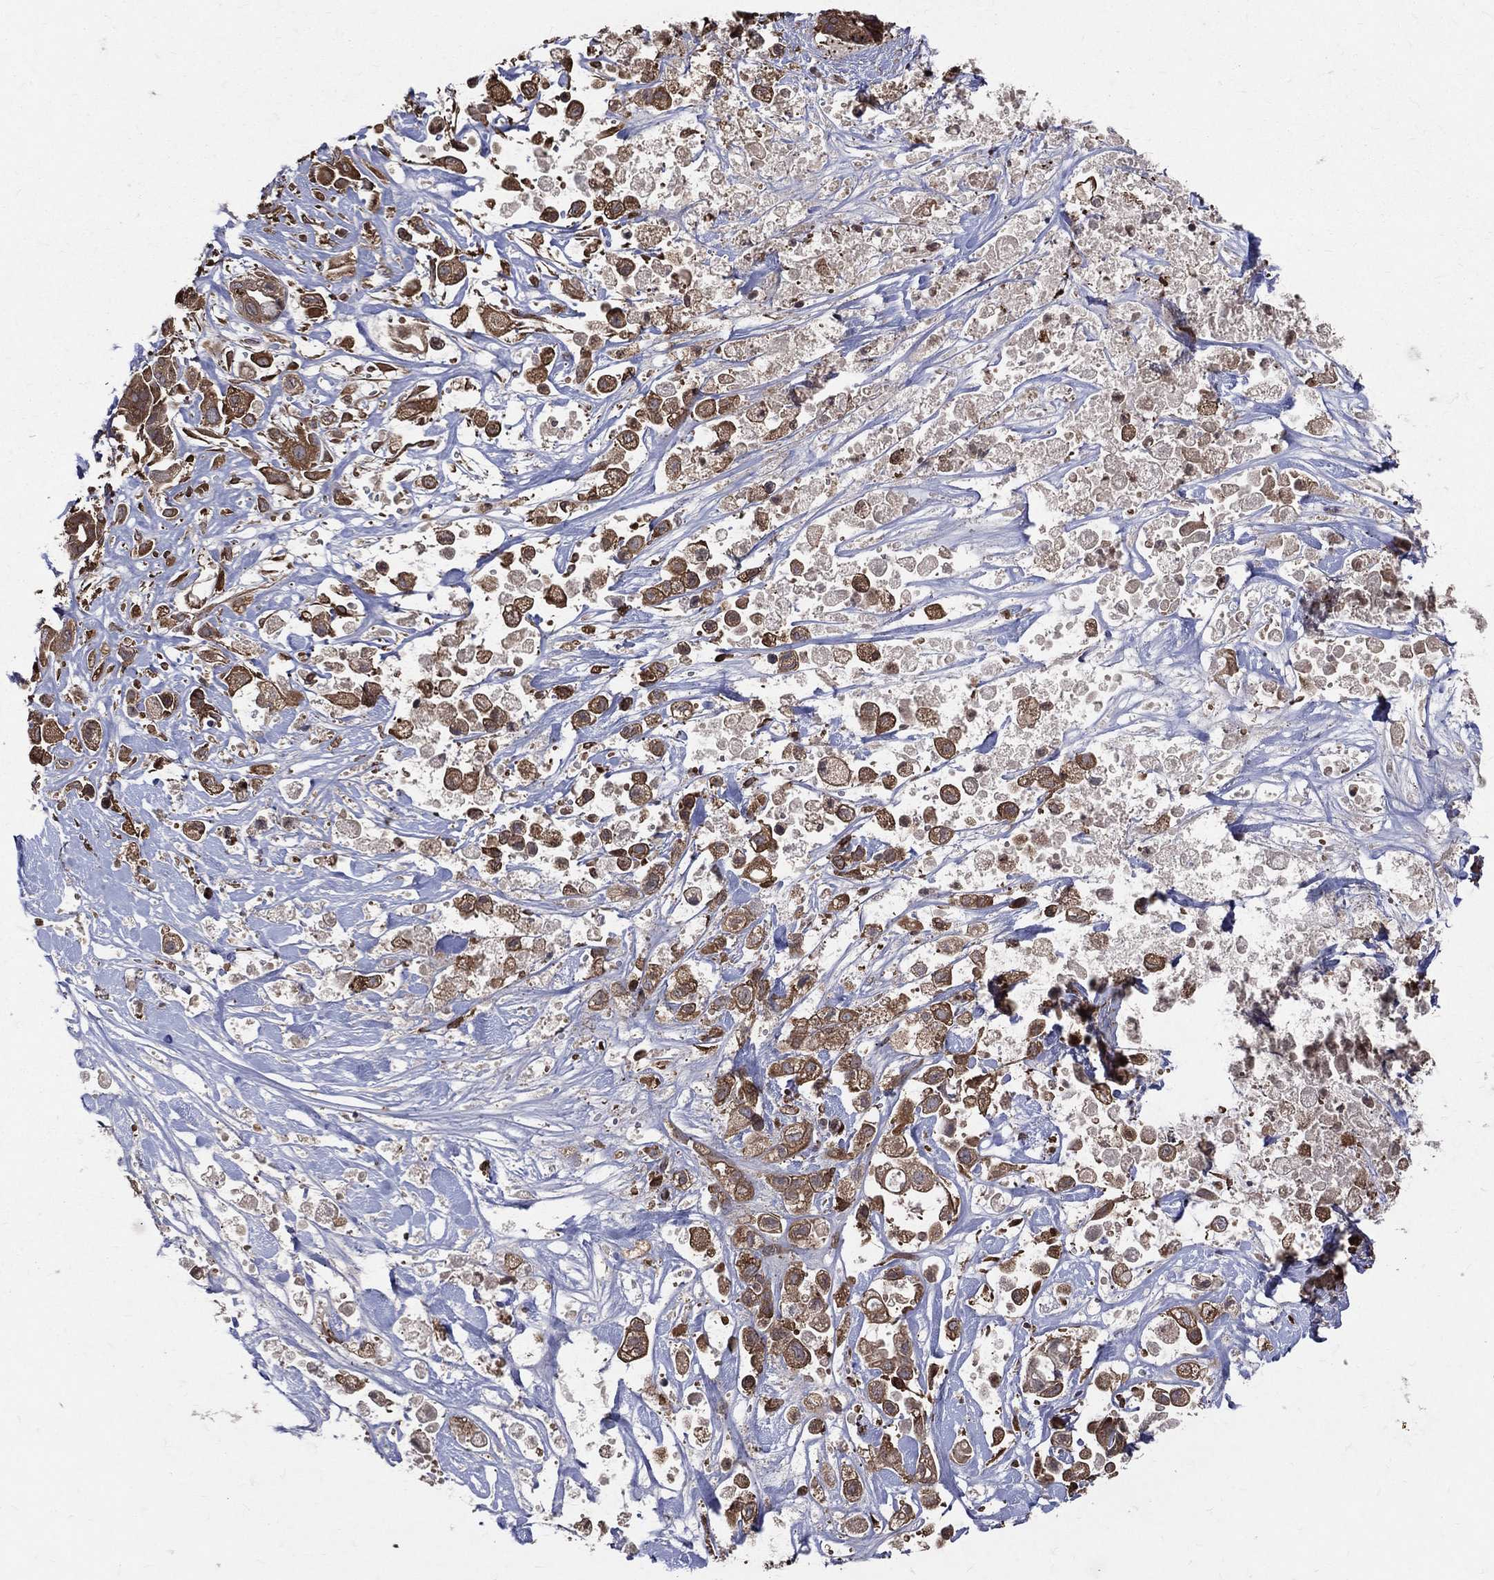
{"staining": {"intensity": "moderate", "quantity": ">75%", "location": "cytoplasmic/membranous"}, "tissue": "pancreatic cancer", "cell_type": "Tumor cells", "image_type": "cancer", "snomed": [{"axis": "morphology", "description": "Adenocarcinoma, NOS"}, {"axis": "topography", "description": "Pancreas"}], "caption": "Pancreatic cancer stained with a brown dye reveals moderate cytoplasmic/membranous positive positivity in about >75% of tumor cells.", "gene": "DPYSL2", "patient": {"sex": "male", "age": 44}}